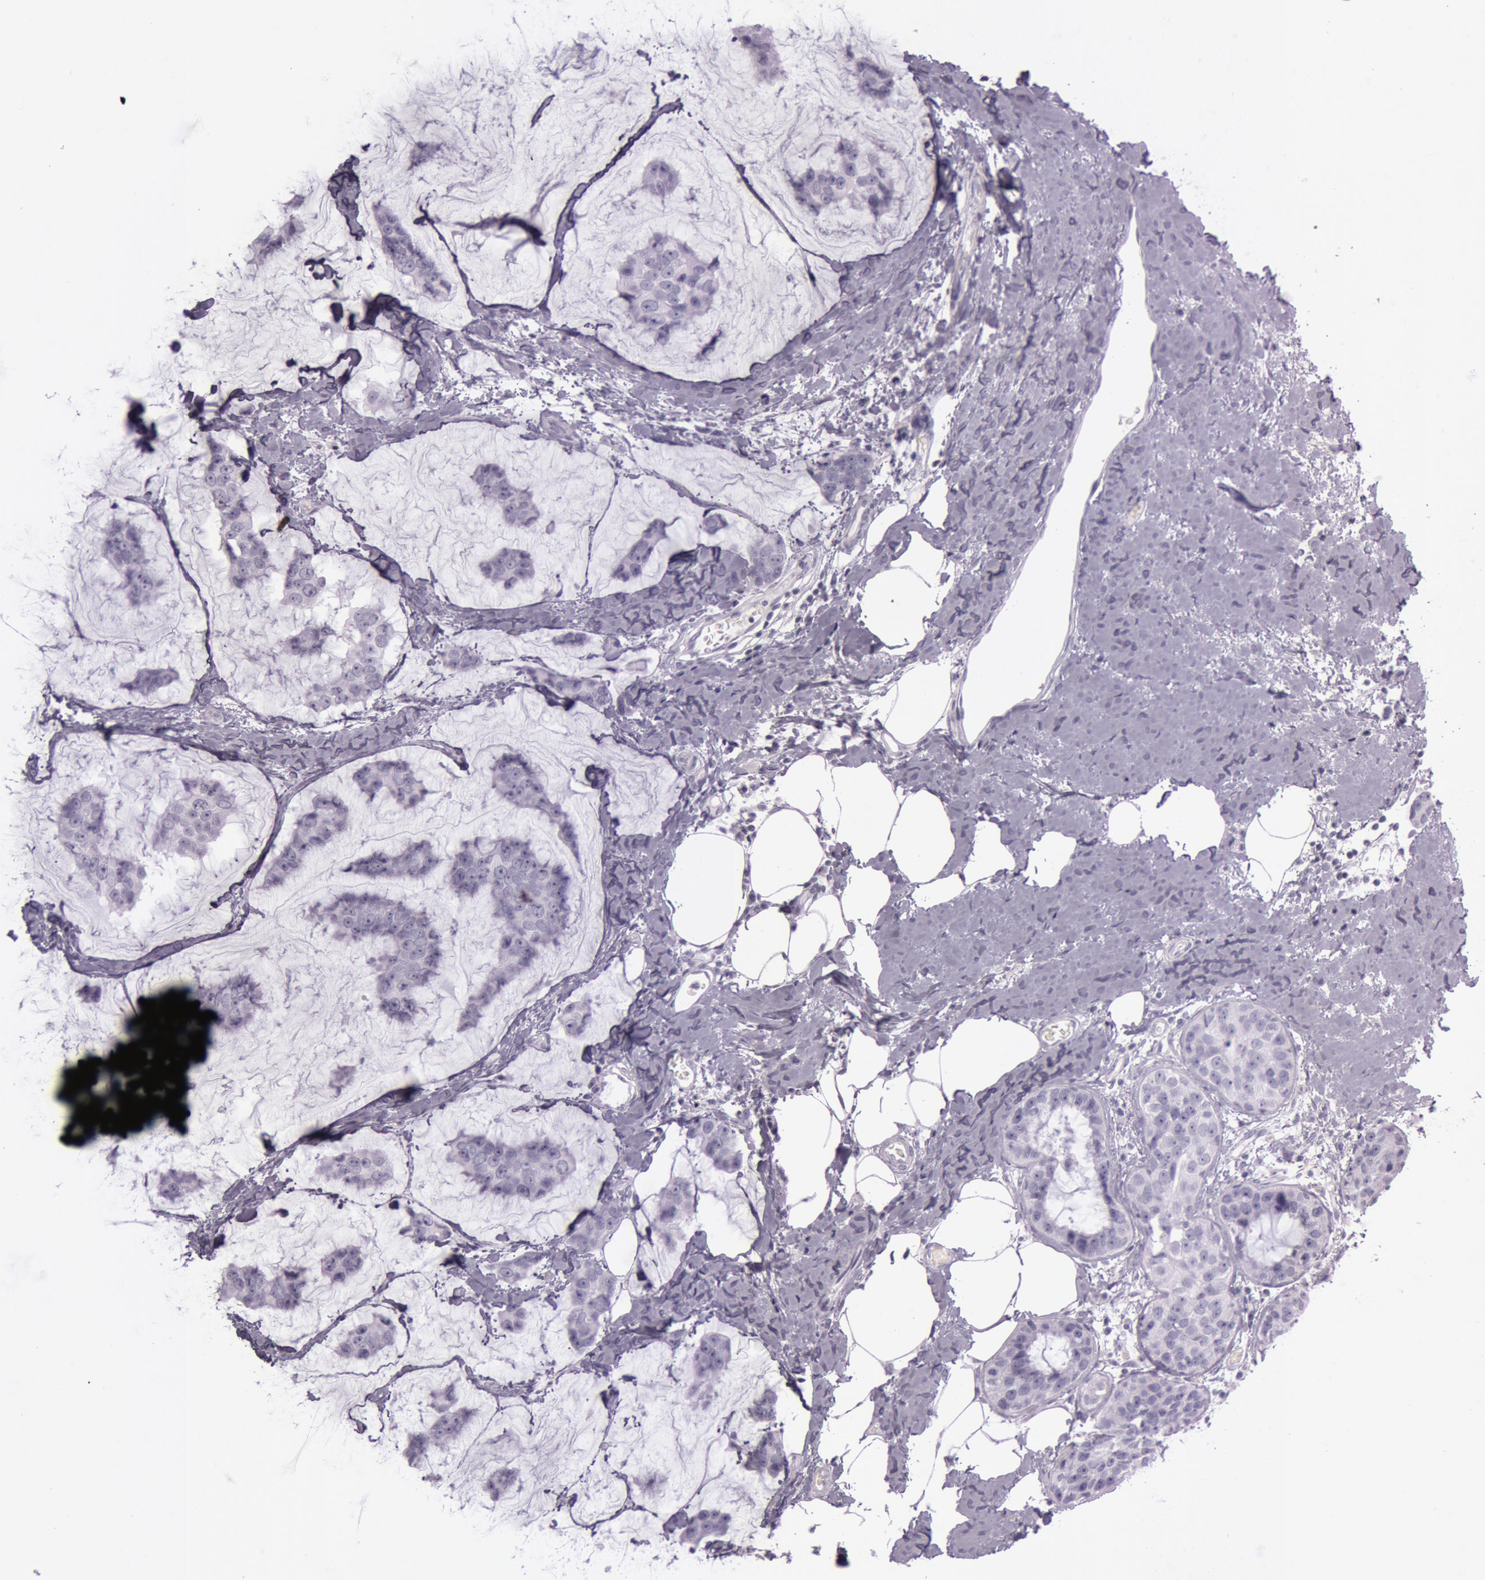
{"staining": {"intensity": "negative", "quantity": "none", "location": "none"}, "tissue": "breast cancer", "cell_type": "Tumor cells", "image_type": "cancer", "snomed": [{"axis": "morphology", "description": "Normal tissue, NOS"}, {"axis": "morphology", "description": "Duct carcinoma"}, {"axis": "topography", "description": "Breast"}], "caption": "This is an immunohistochemistry photomicrograph of human breast cancer (intraductal carcinoma). There is no positivity in tumor cells.", "gene": "S100A7", "patient": {"sex": "female", "age": 50}}